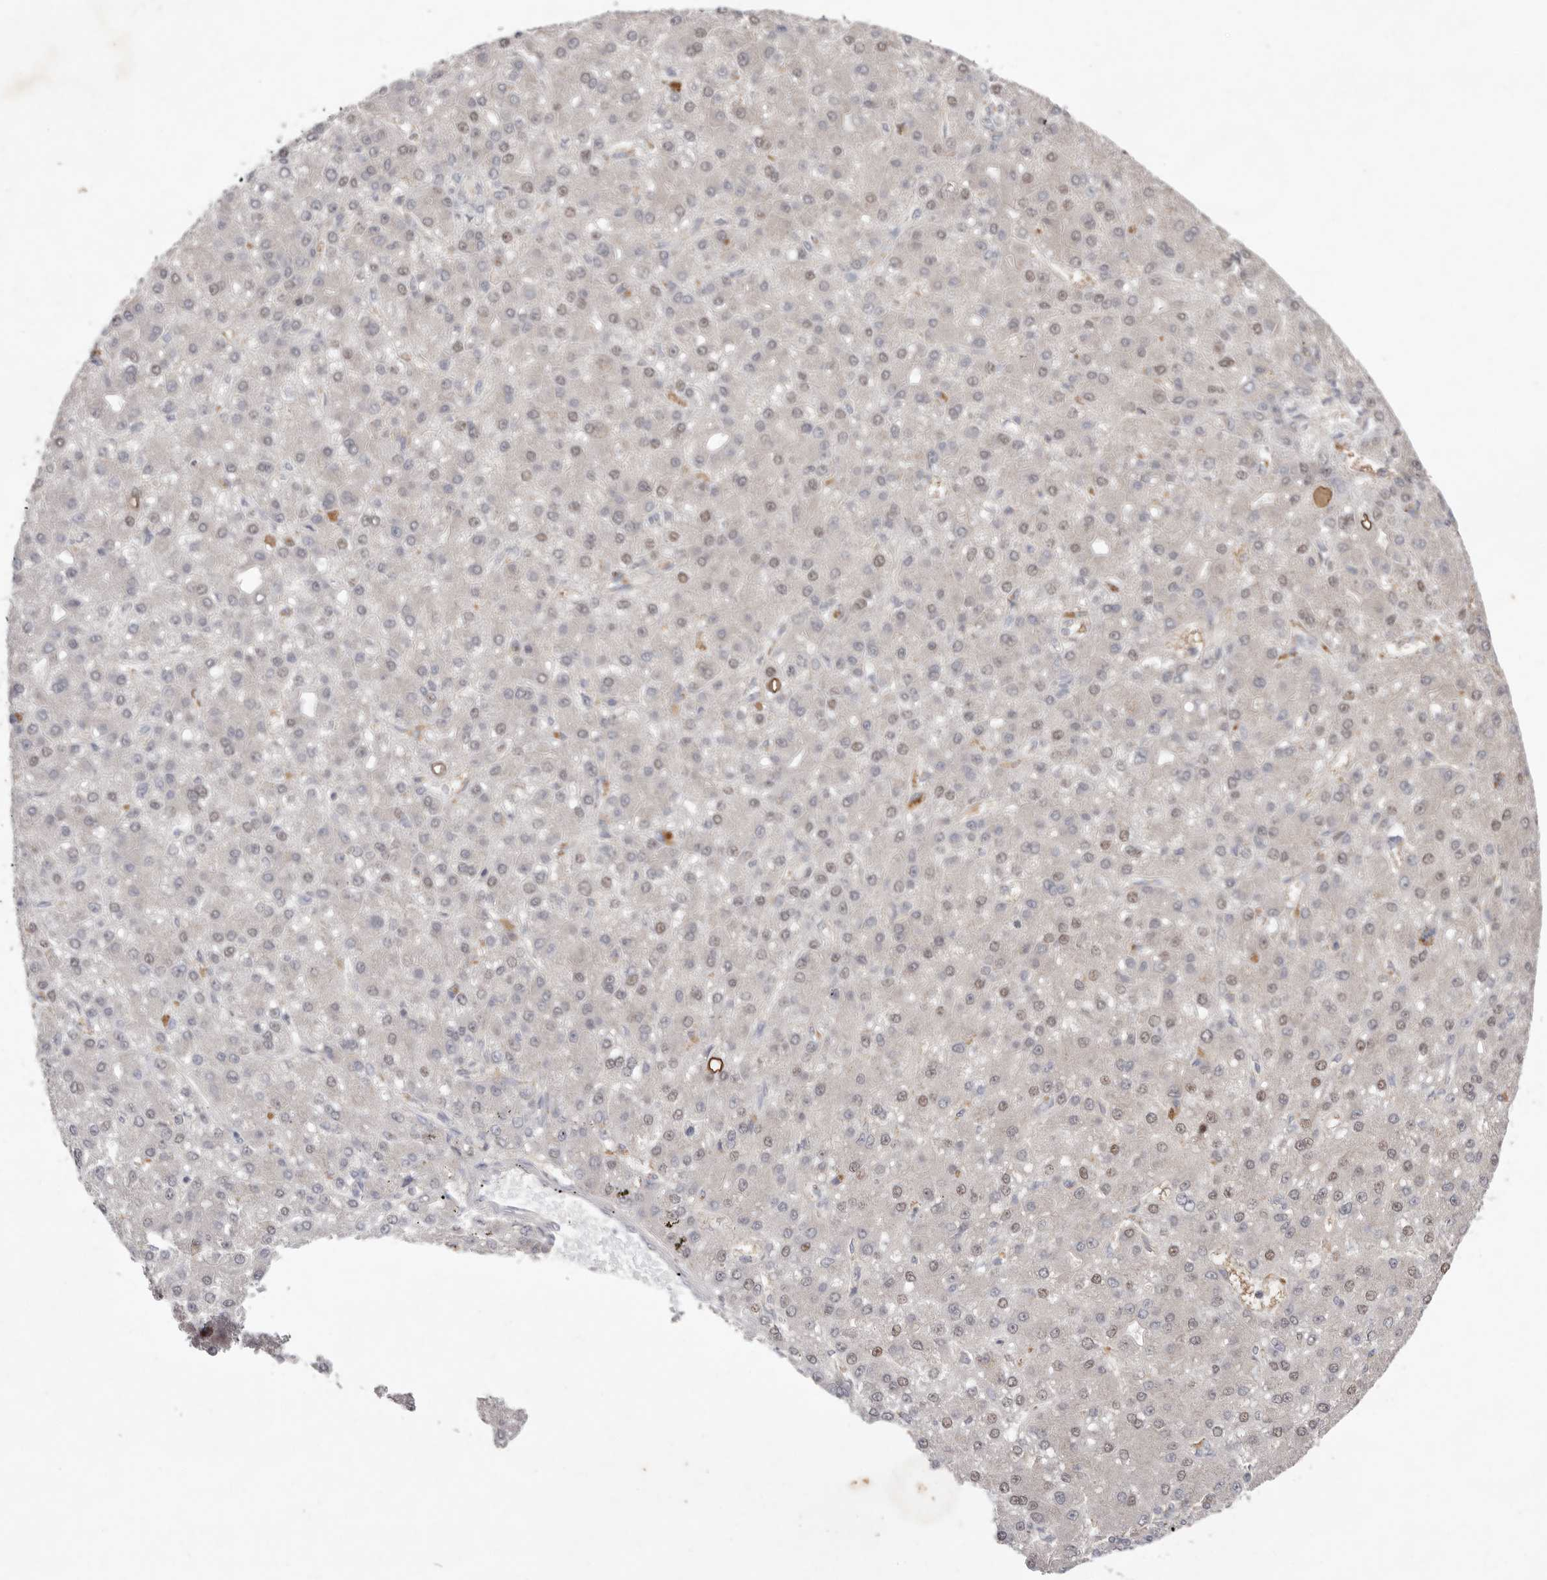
{"staining": {"intensity": "moderate", "quantity": "<25%", "location": "nuclear"}, "tissue": "liver cancer", "cell_type": "Tumor cells", "image_type": "cancer", "snomed": [{"axis": "morphology", "description": "Carcinoma, Hepatocellular, NOS"}, {"axis": "topography", "description": "Liver"}], "caption": "This micrograph displays liver cancer (hepatocellular carcinoma) stained with immunohistochemistry (IHC) to label a protein in brown. The nuclear of tumor cells show moderate positivity for the protein. Nuclei are counter-stained blue.", "gene": "TADA1", "patient": {"sex": "male", "age": 67}}